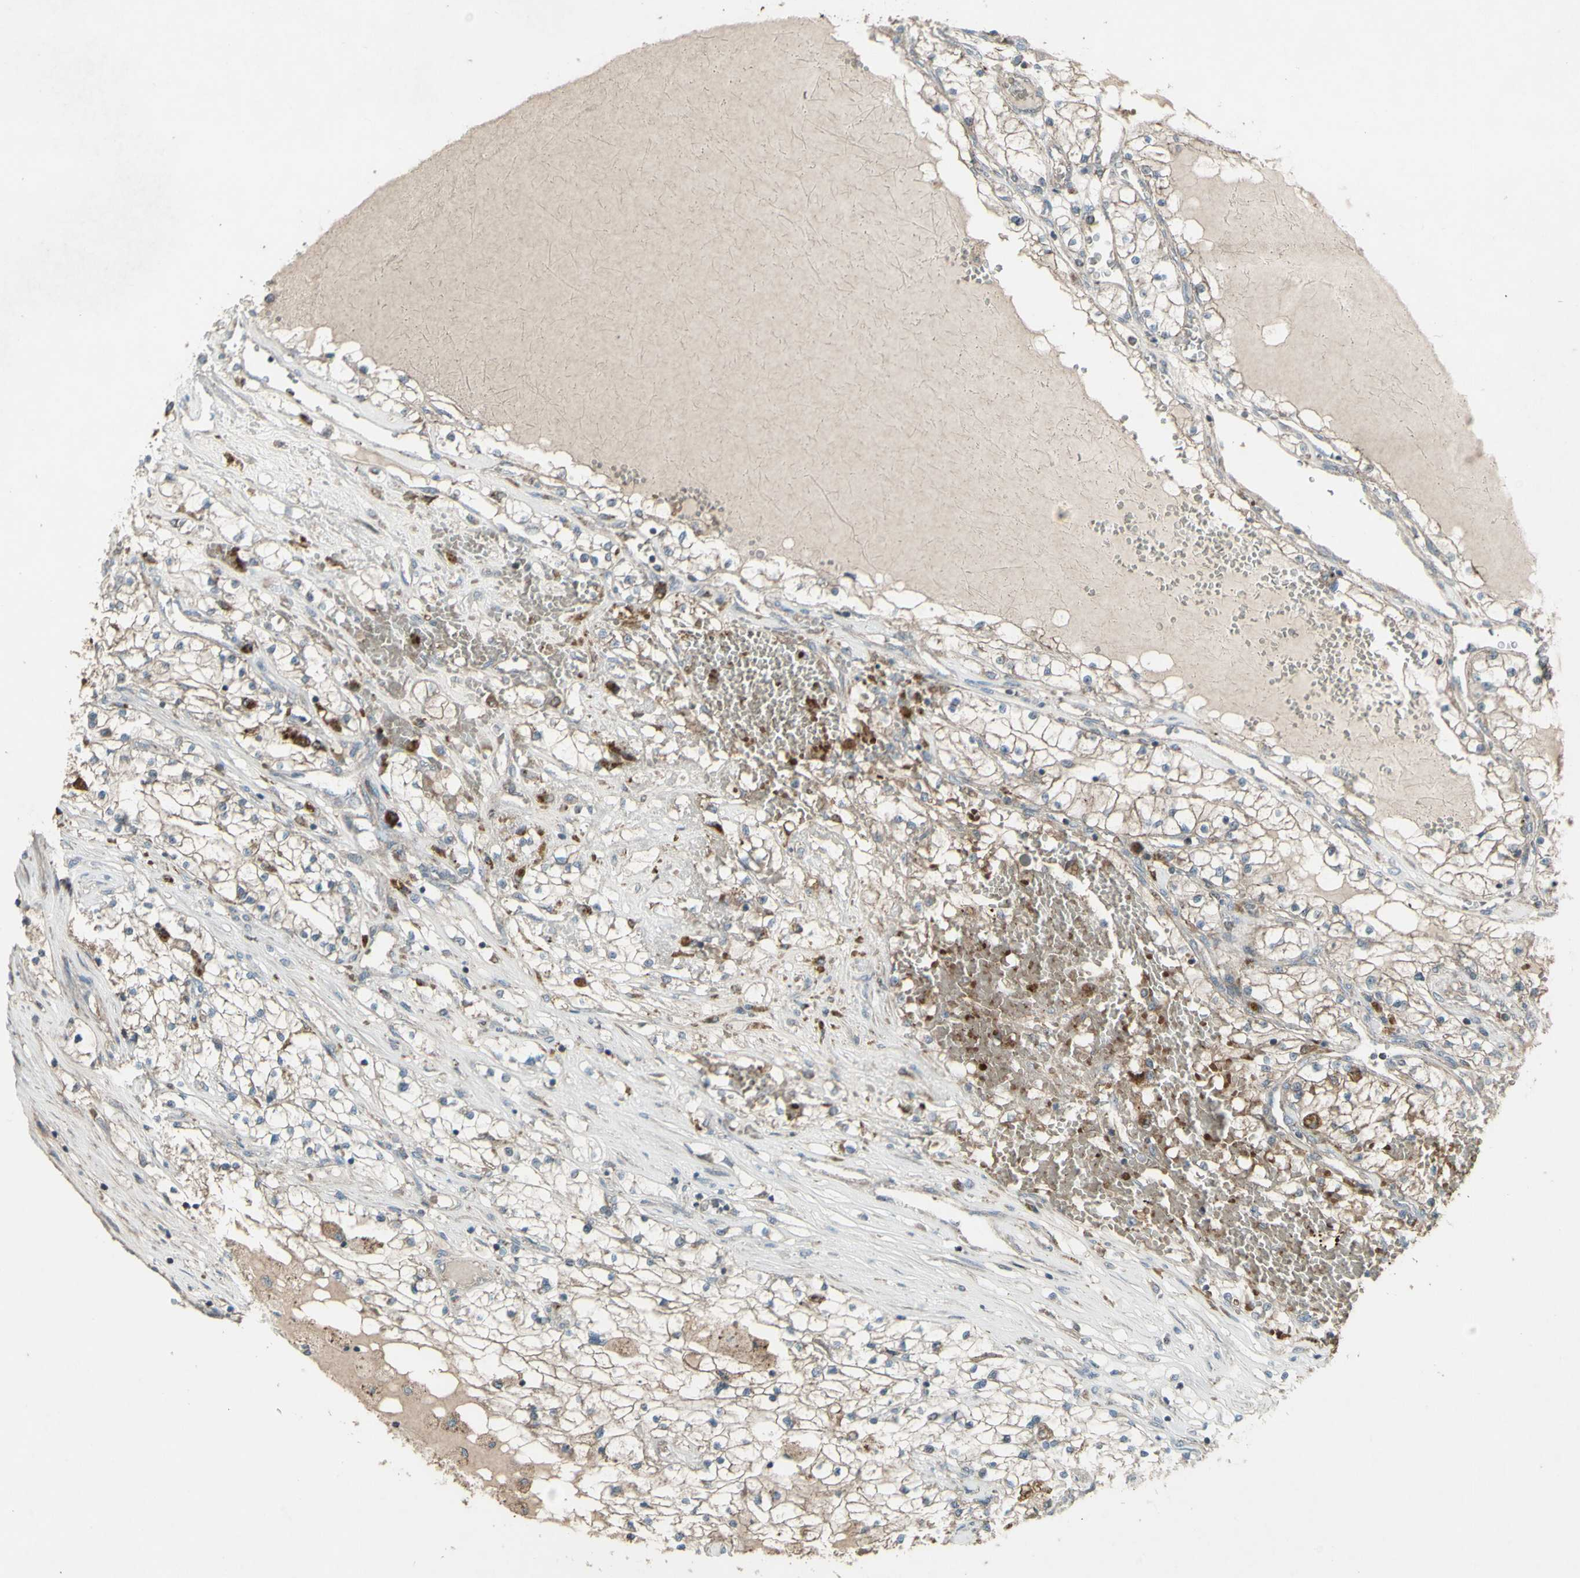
{"staining": {"intensity": "weak", "quantity": ">75%", "location": "cytoplasmic/membranous"}, "tissue": "renal cancer", "cell_type": "Tumor cells", "image_type": "cancer", "snomed": [{"axis": "morphology", "description": "Adenocarcinoma, NOS"}, {"axis": "topography", "description": "Kidney"}], "caption": "An immunohistochemistry (IHC) image of tumor tissue is shown. Protein staining in brown labels weak cytoplasmic/membranous positivity in renal adenocarcinoma within tumor cells.", "gene": "SHC1", "patient": {"sex": "male", "age": 68}}